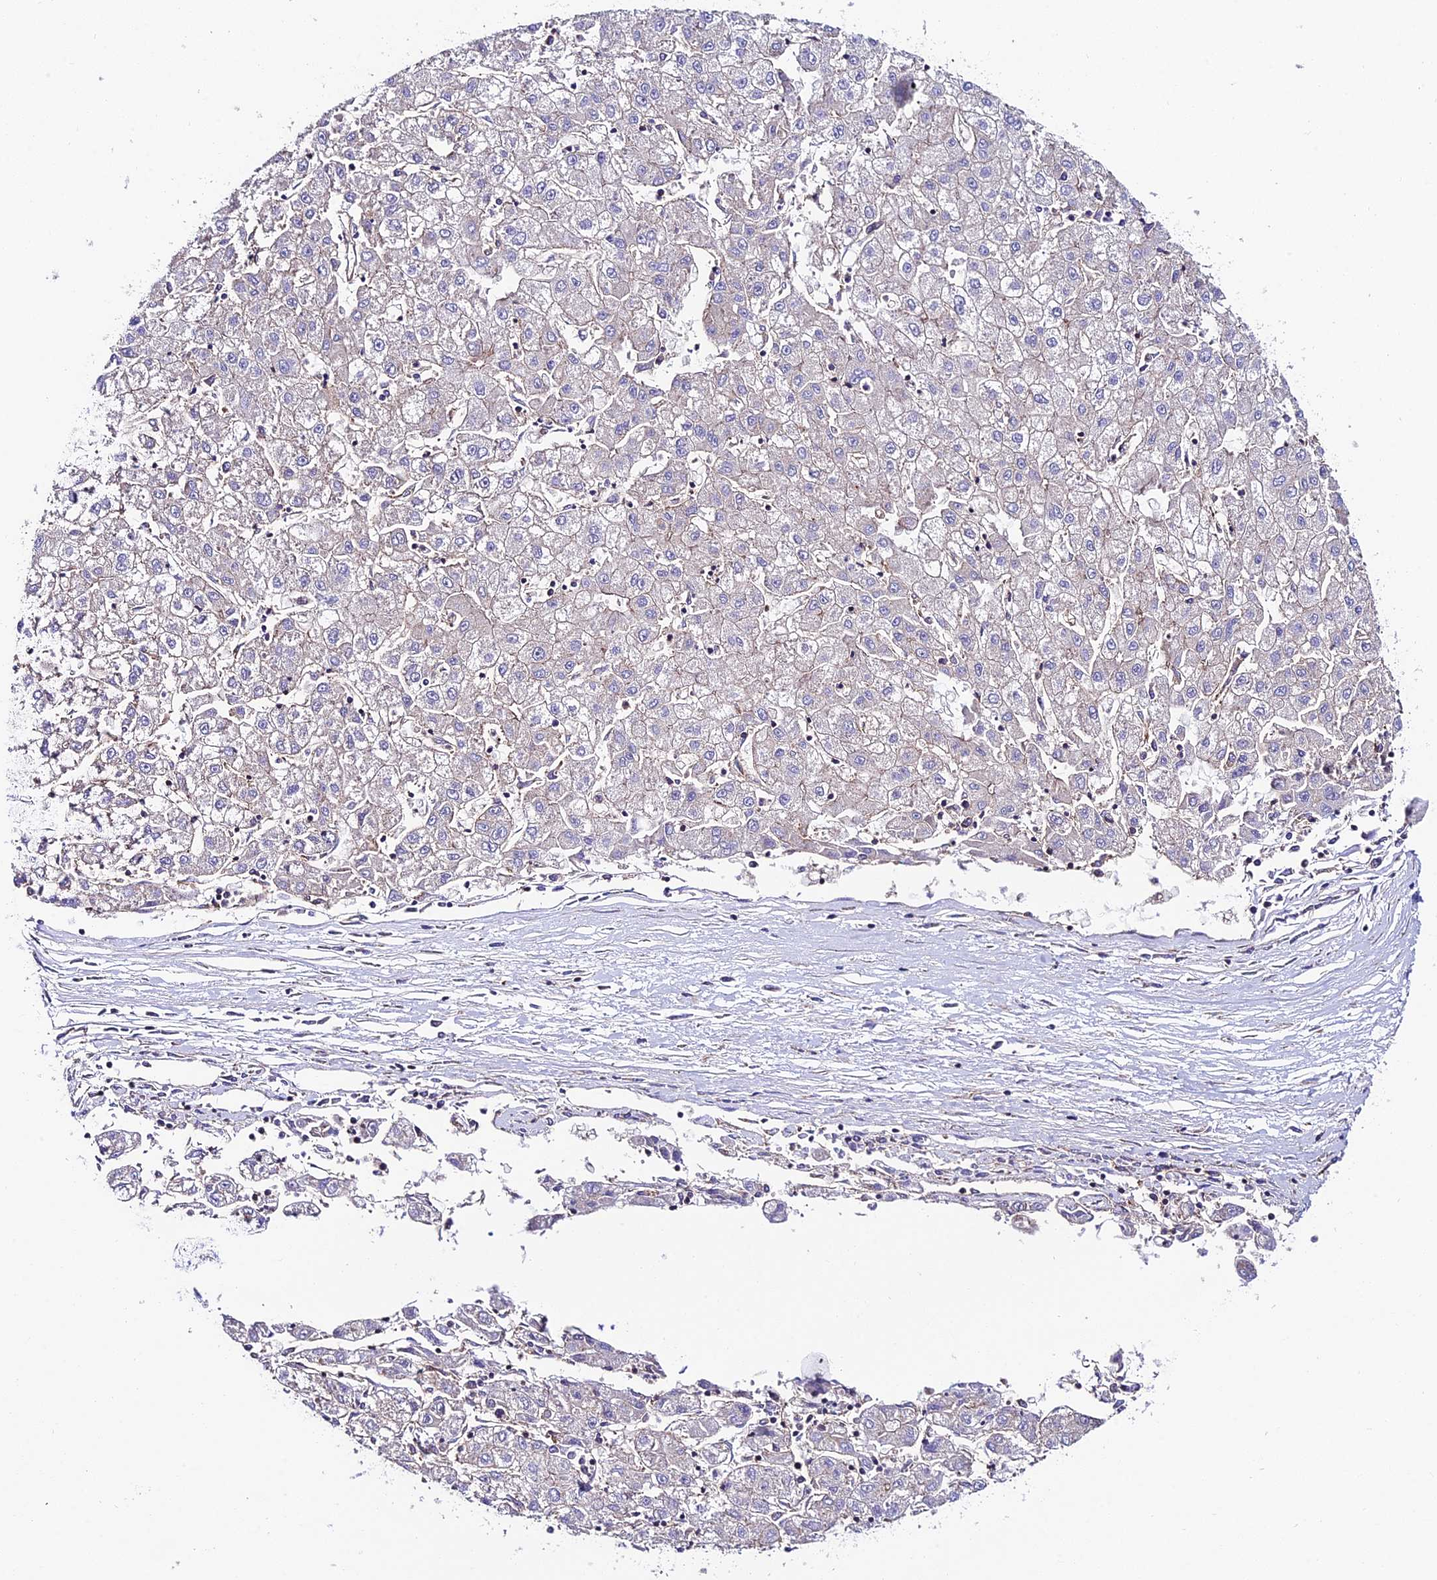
{"staining": {"intensity": "negative", "quantity": "none", "location": "none"}, "tissue": "liver cancer", "cell_type": "Tumor cells", "image_type": "cancer", "snomed": [{"axis": "morphology", "description": "Carcinoma, Hepatocellular, NOS"}, {"axis": "topography", "description": "Liver"}], "caption": "IHC photomicrograph of neoplastic tissue: human hepatocellular carcinoma (liver) stained with DAB reveals no significant protein expression in tumor cells. (DAB (3,3'-diaminobenzidine) immunohistochemistry with hematoxylin counter stain).", "gene": "QRFP", "patient": {"sex": "male", "age": 72}}